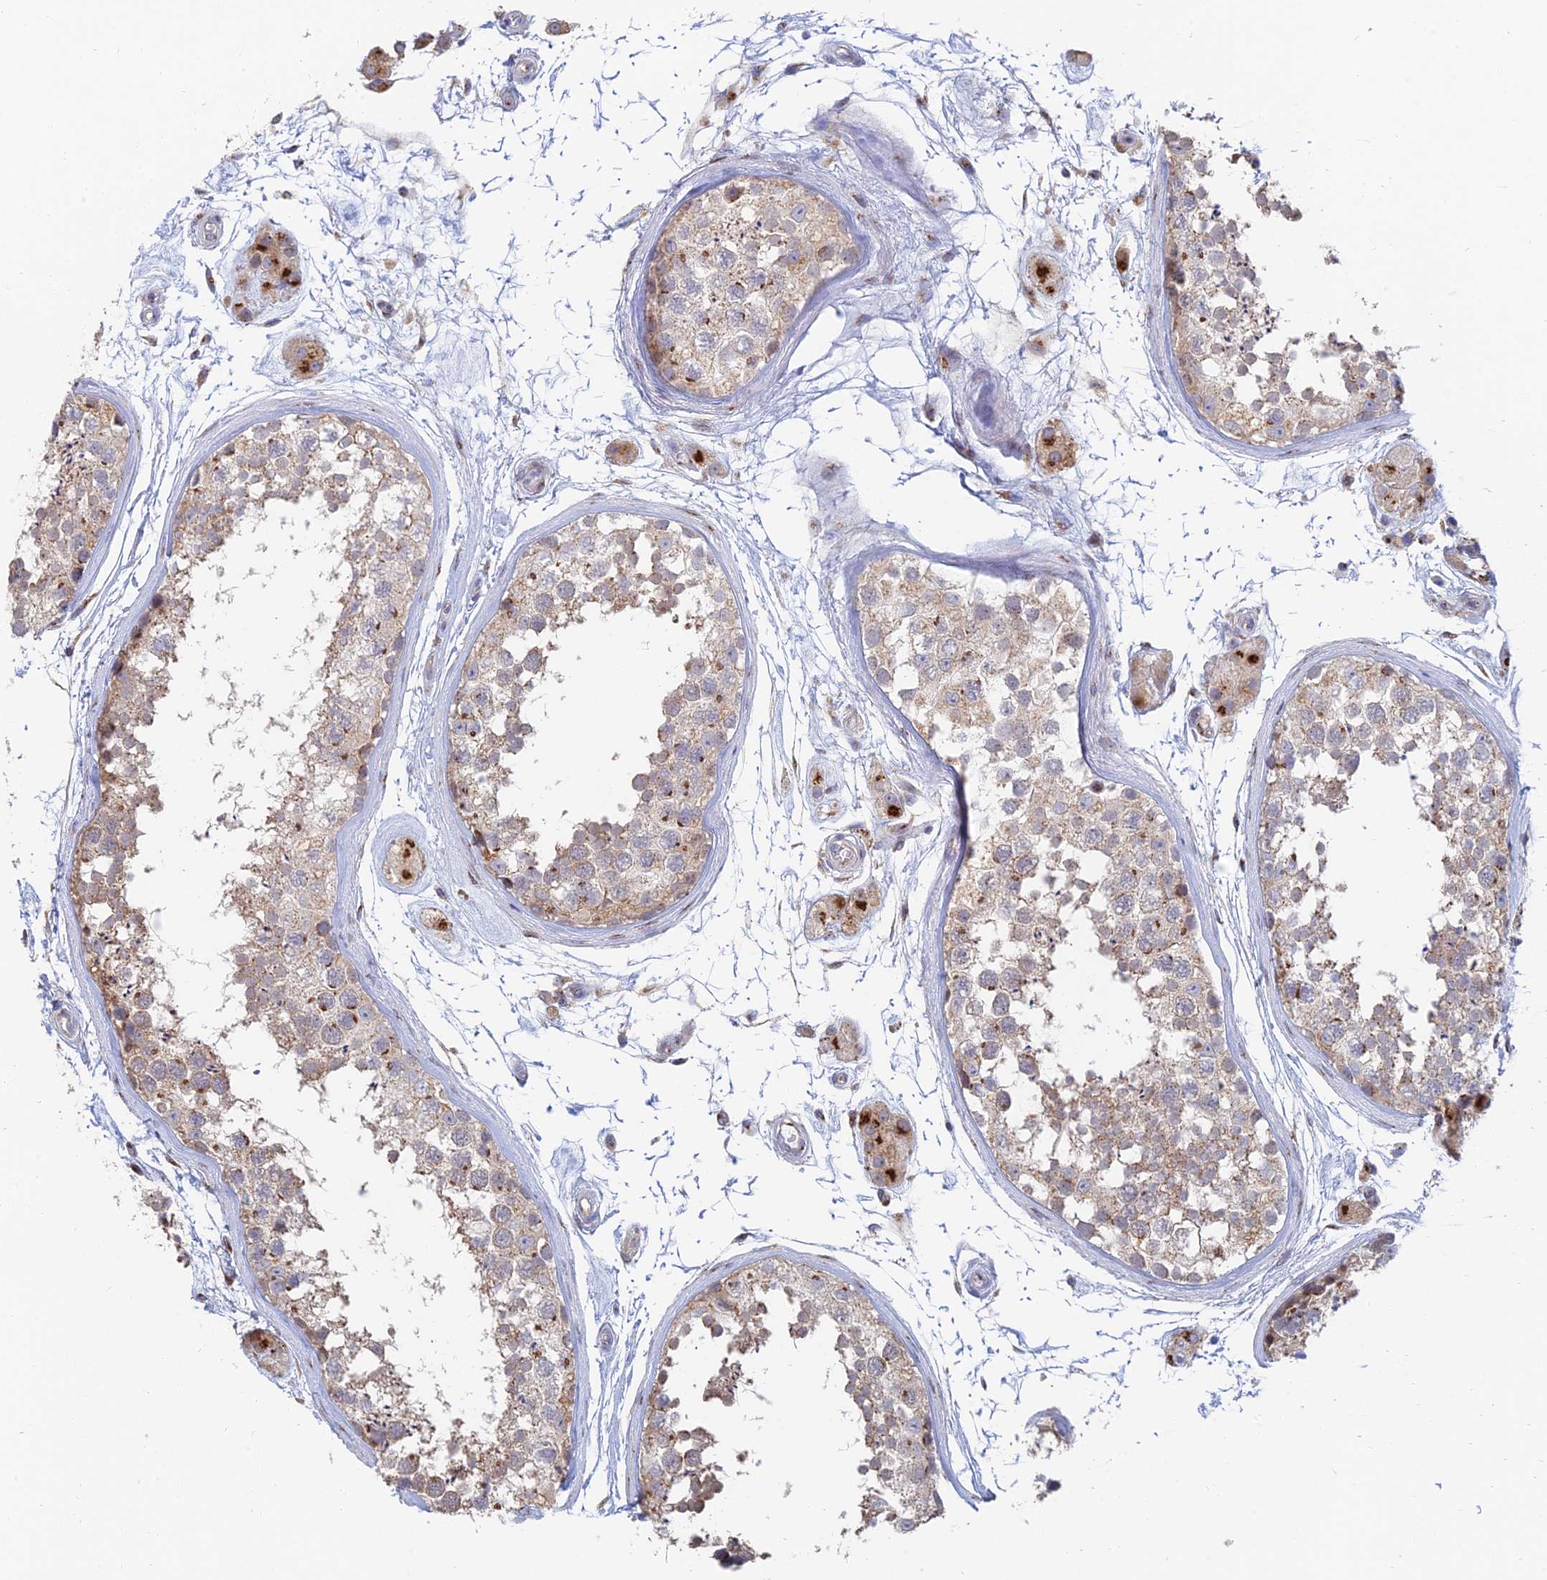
{"staining": {"intensity": "moderate", "quantity": "25%-75%", "location": "cytoplasmic/membranous"}, "tissue": "testis", "cell_type": "Cells in seminiferous ducts", "image_type": "normal", "snomed": [{"axis": "morphology", "description": "Normal tissue, NOS"}, {"axis": "topography", "description": "Testis"}], "caption": "DAB (3,3'-diaminobenzidine) immunohistochemical staining of normal testis displays moderate cytoplasmic/membranous protein staining in about 25%-75% of cells in seminiferous ducts.", "gene": "ENSG00000267561", "patient": {"sex": "male", "age": 56}}